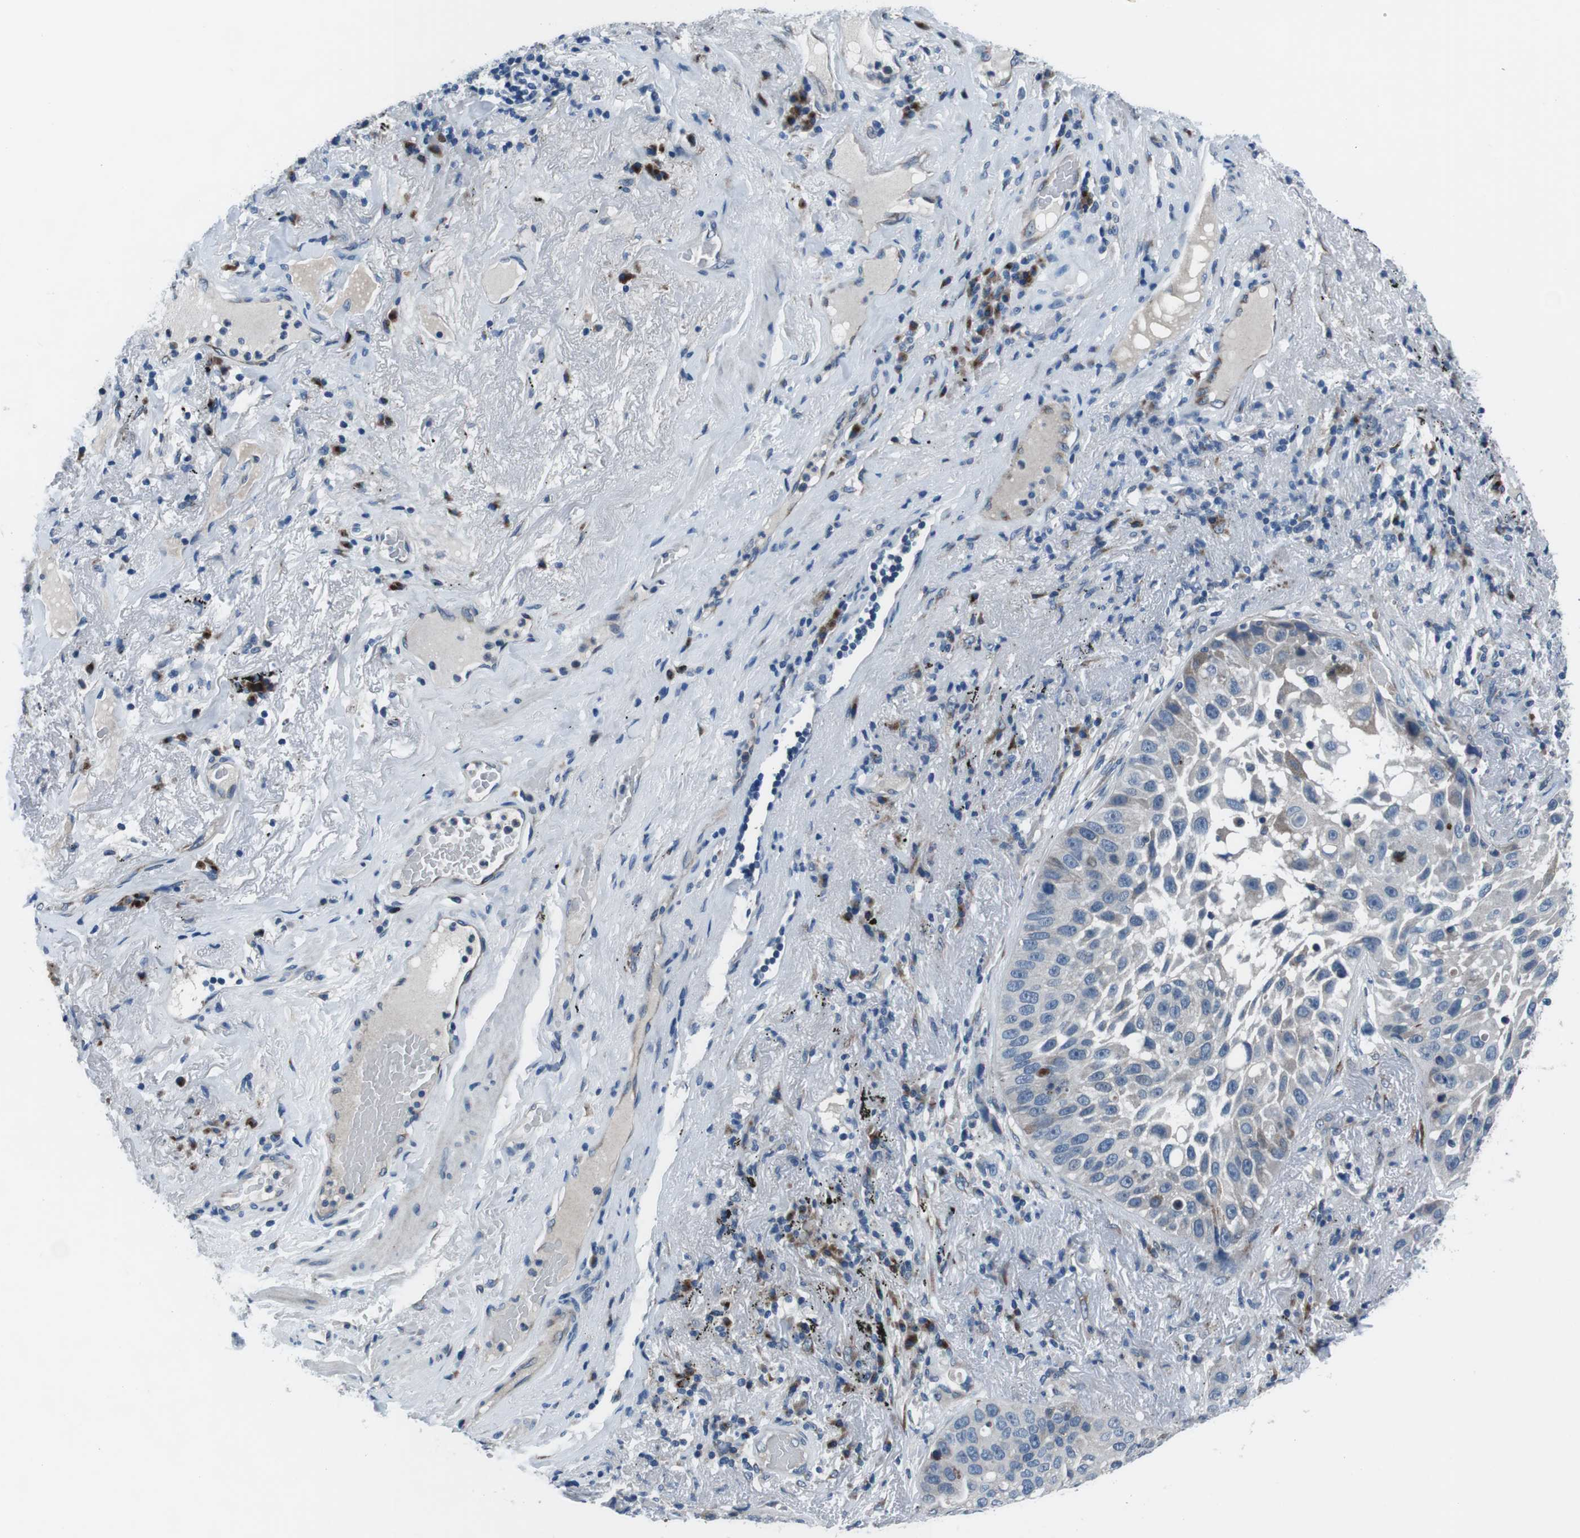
{"staining": {"intensity": "negative", "quantity": "none", "location": "none"}, "tissue": "lung cancer", "cell_type": "Tumor cells", "image_type": "cancer", "snomed": [{"axis": "morphology", "description": "Squamous cell carcinoma, NOS"}, {"axis": "topography", "description": "Lung"}], "caption": "Lung squamous cell carcinoma stained for a protein using immunohistochemistry (IHC) shows no expression tumor cells.", "gene": "NUCB2", "patient": {"sex": "male", "age": 57}}